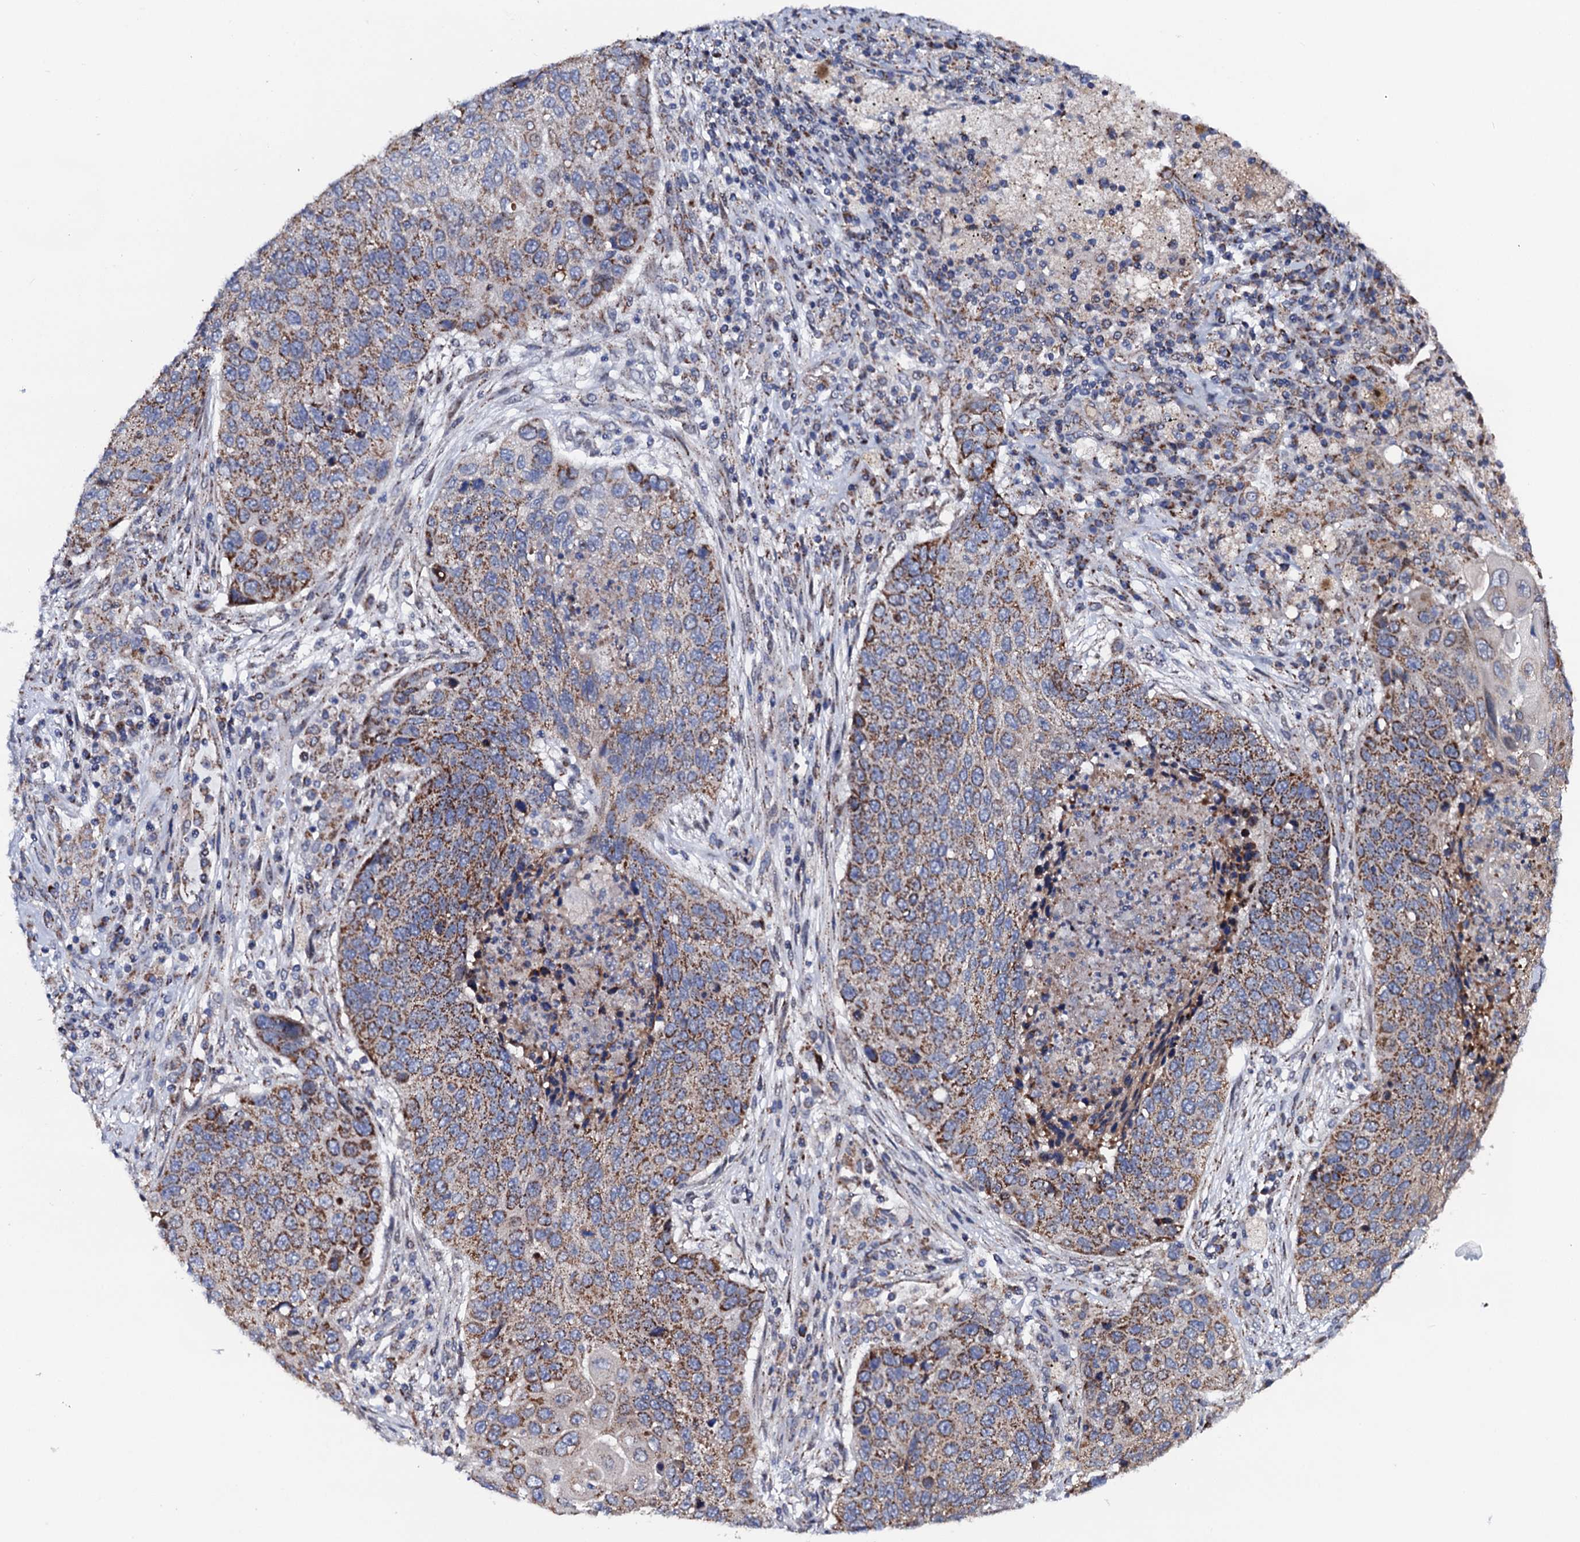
{"staining": {"intensity": "moderate", "quantity": "25%-75%", "location": "cytoplasmic/membranous"}, "tissue": "lung cancer", "cell_type": "Tumor cells", "image_type": "cancer", "snomed": [{"axis": "morphology", "description": "Squamous cell carcinoma, NOS"}, {"axis": "topography", "description": "Lung"}], "caption": "A medium amount of moderate cytoplasmic/membranous positivity is present in about 25%-75% of tumor cells in squamous cell carcinoma (lung) tissue. (IHC, brightfield microscopy, high magnification).", "gene": "PTCD3", "patient": {"sex": "female", "age": 63}}